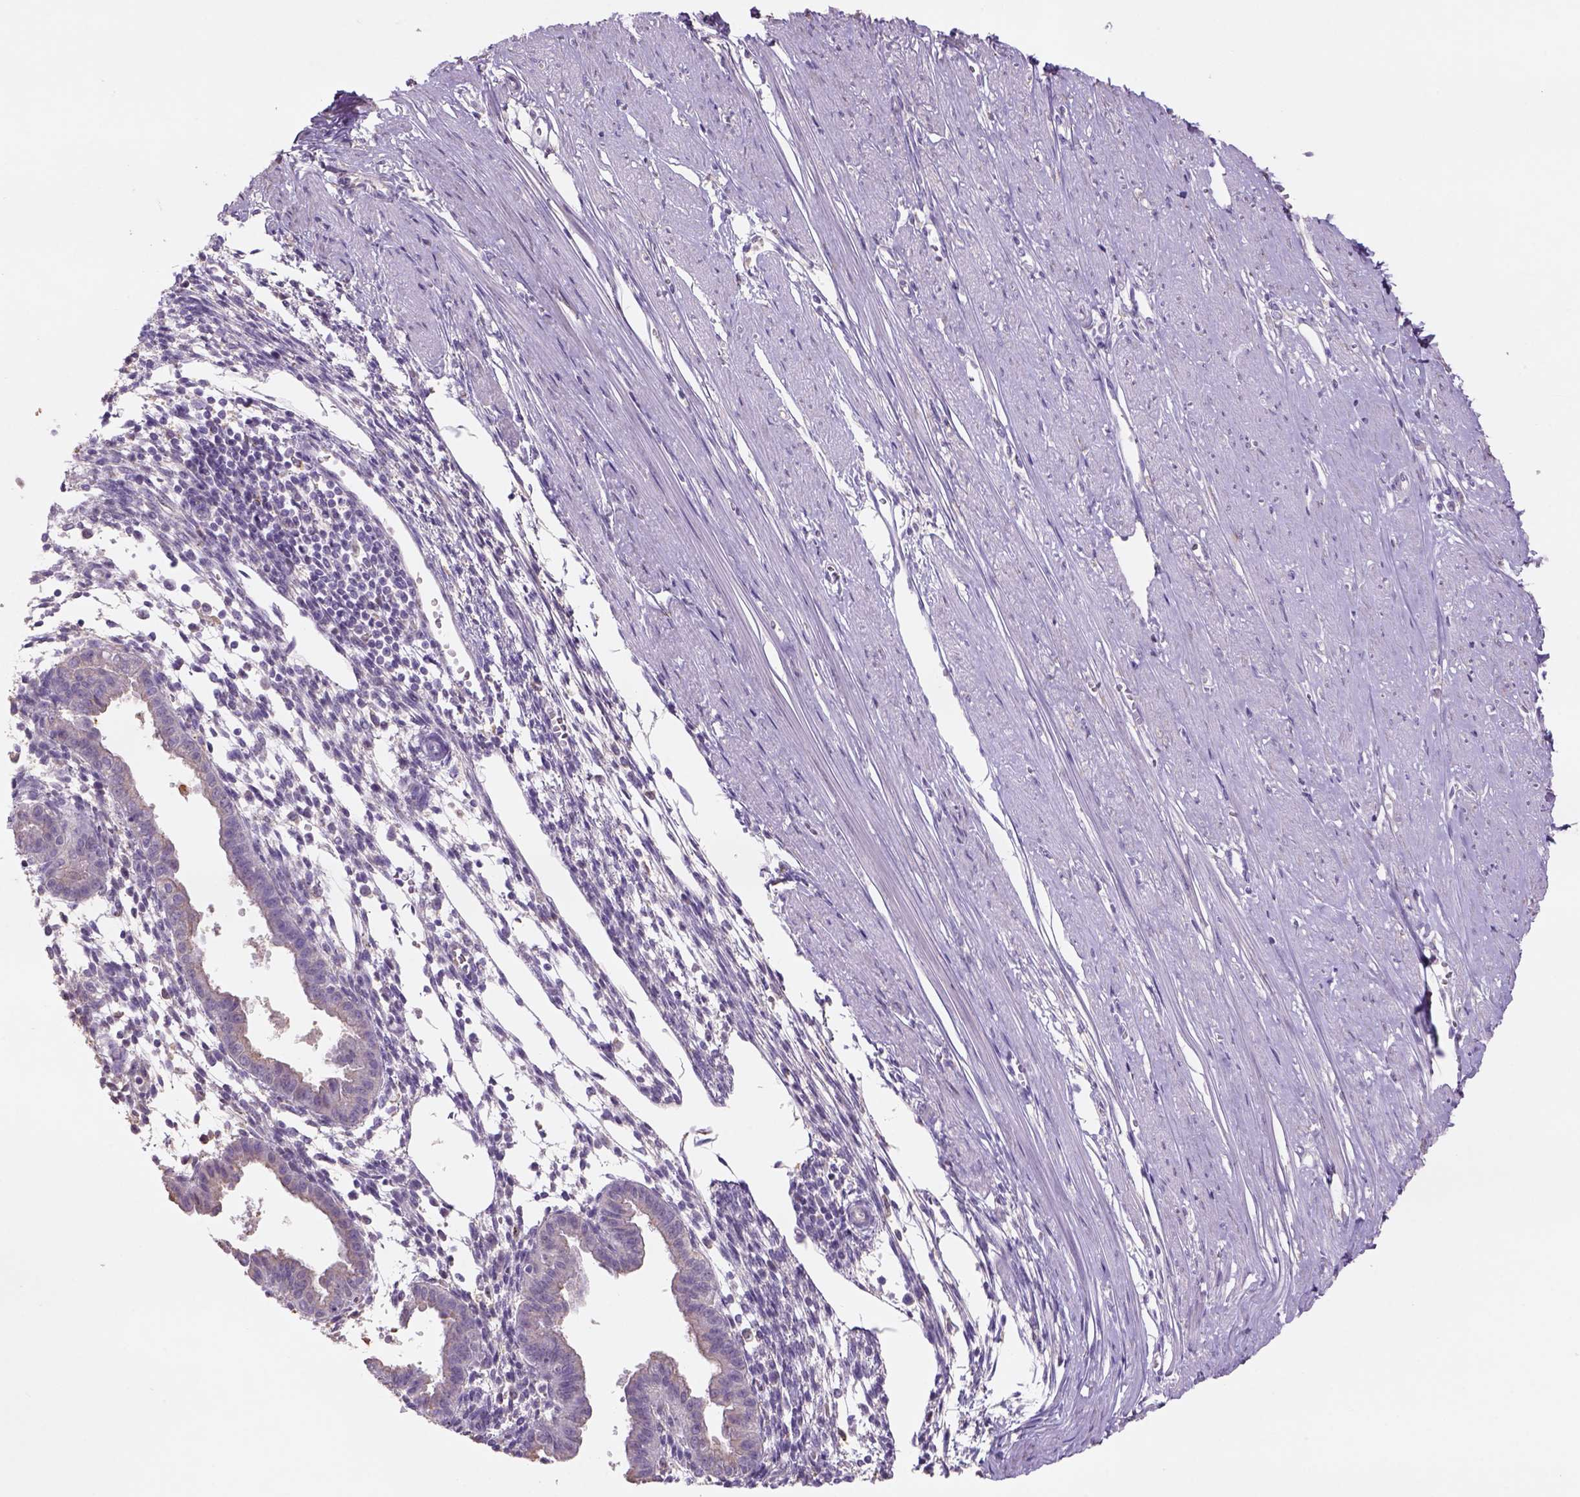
{"staining": {"intensity": "negative", "quantity": "none", "location": "none"}, "tissue": "endometrium", "cell_type": "Cells in endometrial stroma", "image_type": "normal", "snomed": [{"axis": "morphology", "description": "Normal tissue, NOS"}, {"axis": "topography", "description": "Endometrium"}], "caption": "High power microscopy photomicrograph of an IHC micrograph of normal endometrium, revealing no significant staining in cells in endometrial stroma.", "gene": "NAALAD2", "patient": {"sex": "female", "age": 37}}